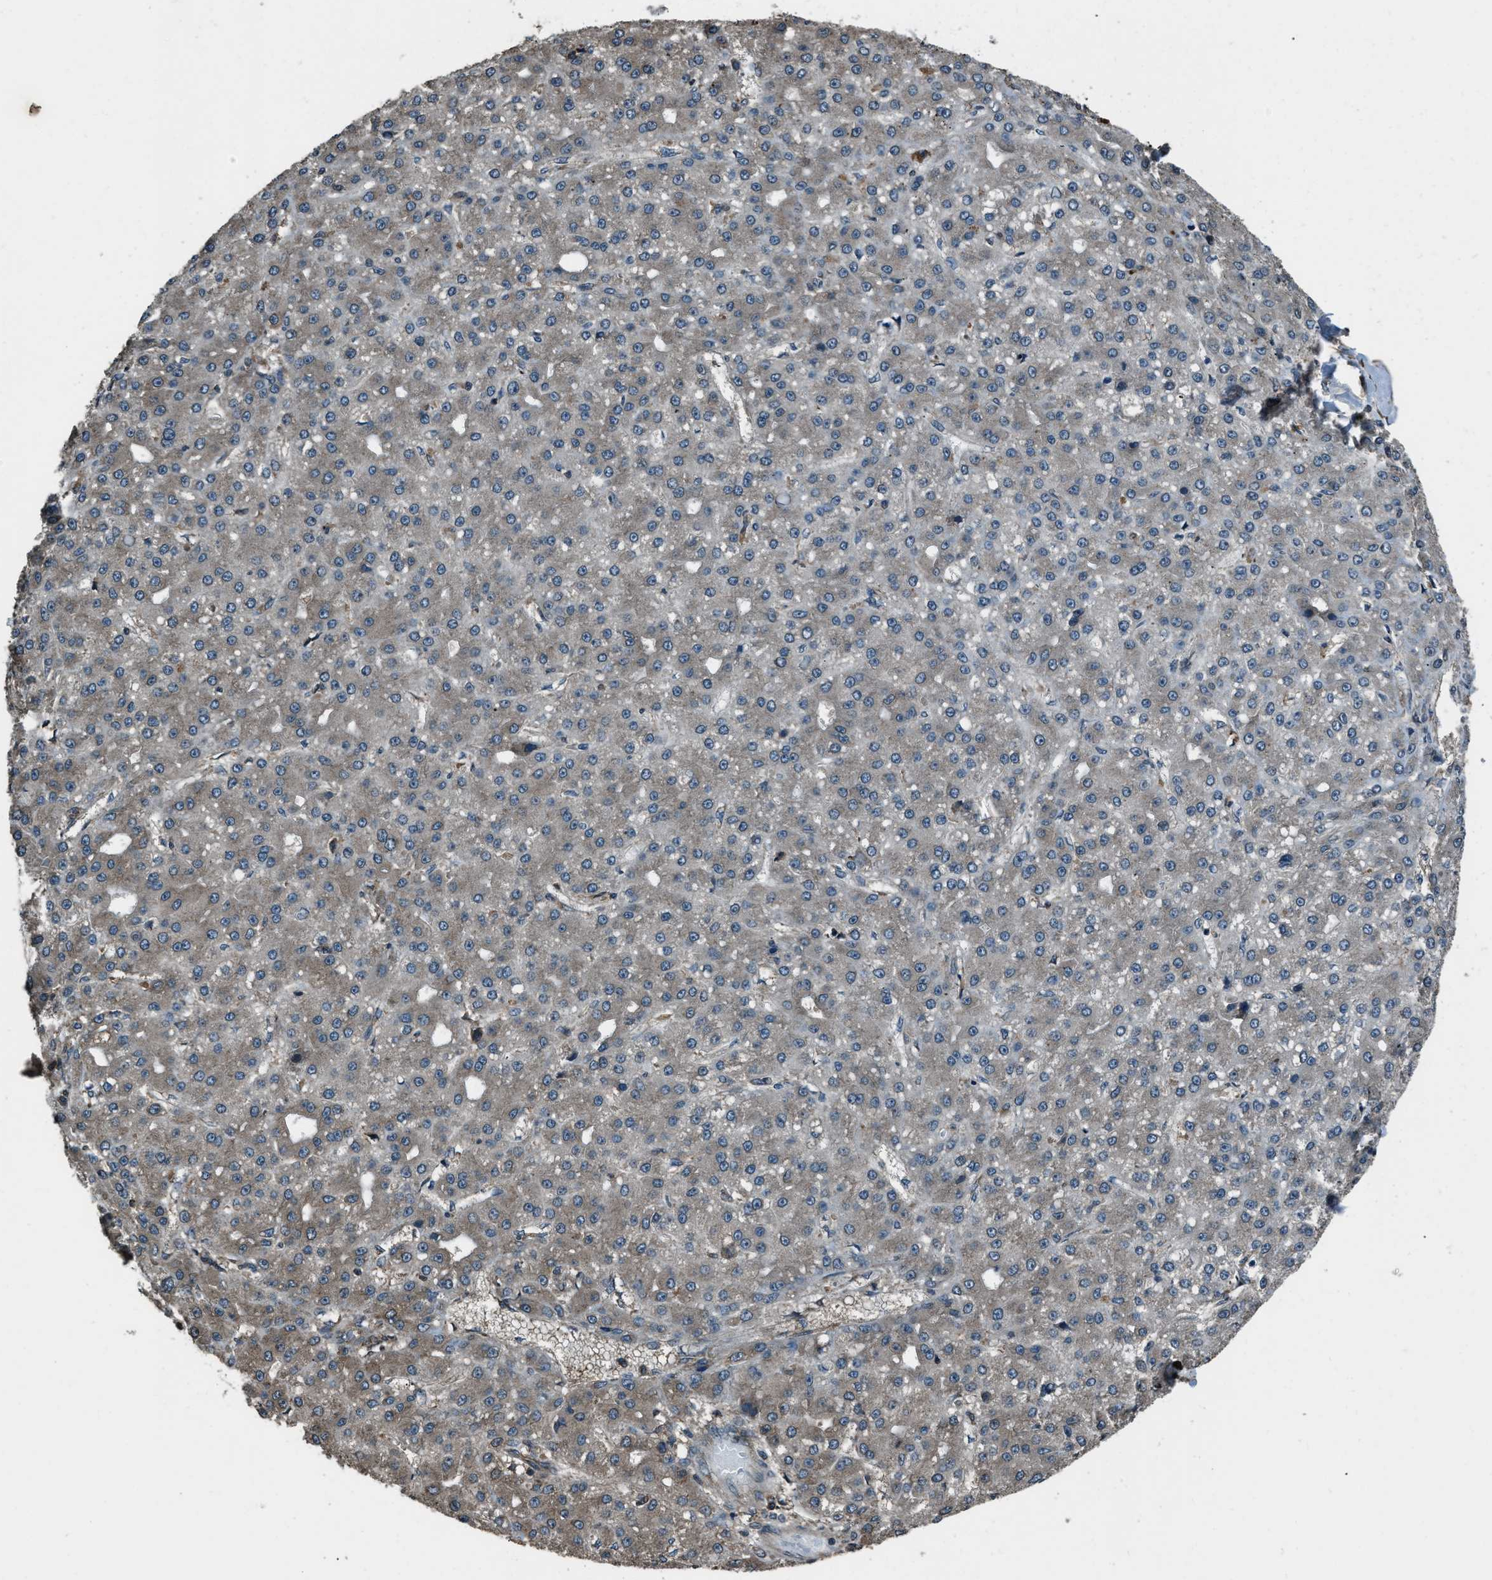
{"staining": {"intensity": "weak", "quantity": ">75%", "location": "cytoplasmic/membranous"}, "tissue": "liver cancer", "cell_type": "Tumor cells", "image_type": "cancer", "snomed": [{"axis": "morphology", "description": "Carcinoma, Hepatocellular, NOS"}, {"axis": "topography", "description": "Liver"}], "caption": "Liver cancer (hepatocellular carcinoma) stained with immunohistochemistry demonstrates weak cytoplasmic/membranous staining in about >75% of tumor cells. The staining was performed using DAB (3,3'-diaminobenzidine), with brown indicating positive protein expression. Nuclei are stained blue with hematoxylin.", "gene": "TRIM4", "patient": {"sex": "male", "age": 67}}